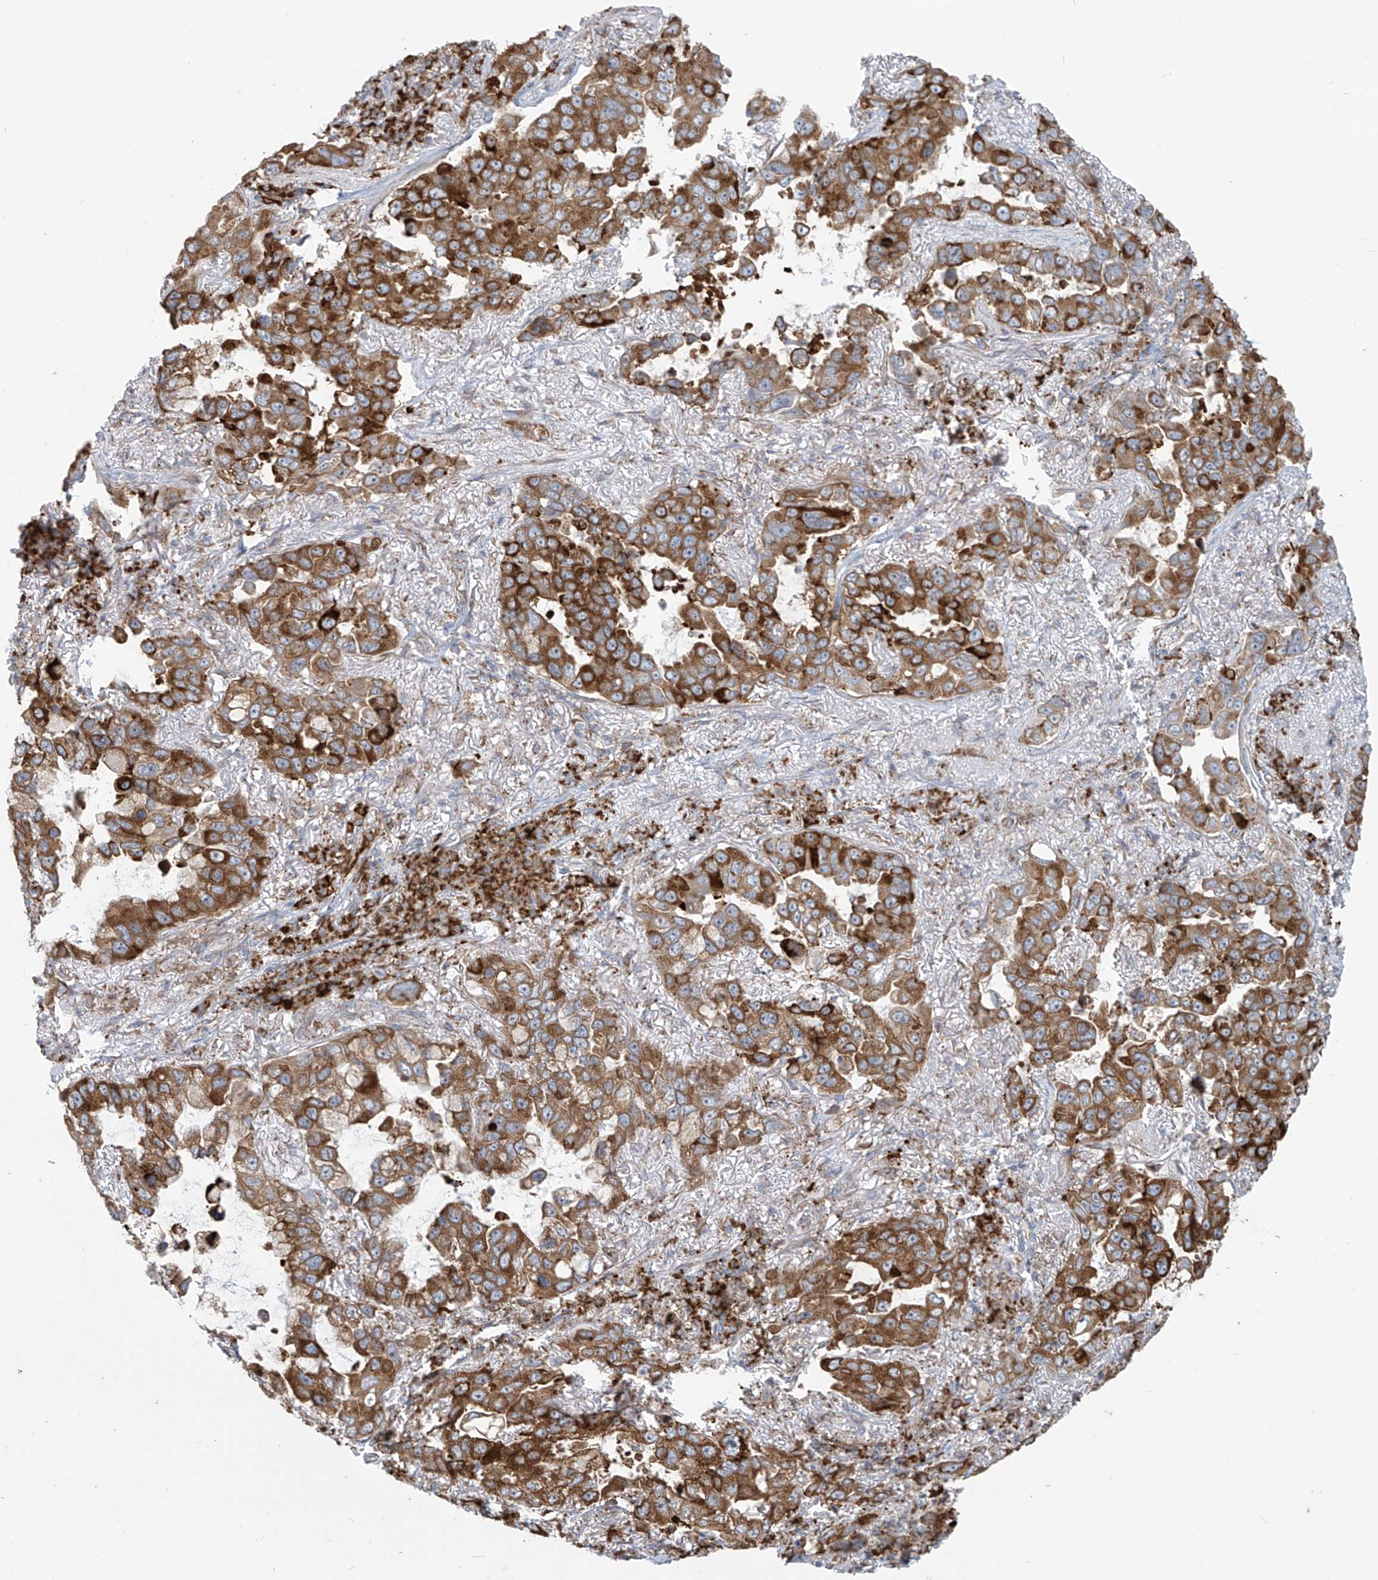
{"staining": {"intensity": "strong", "quantity": ">75%", "location": "cytoplasmic/membranous"}, "tissue": "lung cancer", "cell_type": "Tumor cells", "image_type": "cancer", "snomed": [{"axis": "morphology", "description": "Adenocarcinoma, NOS"}, {"axis": "topography", "description": "Lung"}], "caption": "Approximately >75% of tumor cells in human lung cancer (adenocarcinoma) reveal strong cytoplasmic/membranous protein positivity as visualized by brown immunohistochemical staining.", "gene": "KATNIP", "patient": {"sex": "male", "age": 64}}